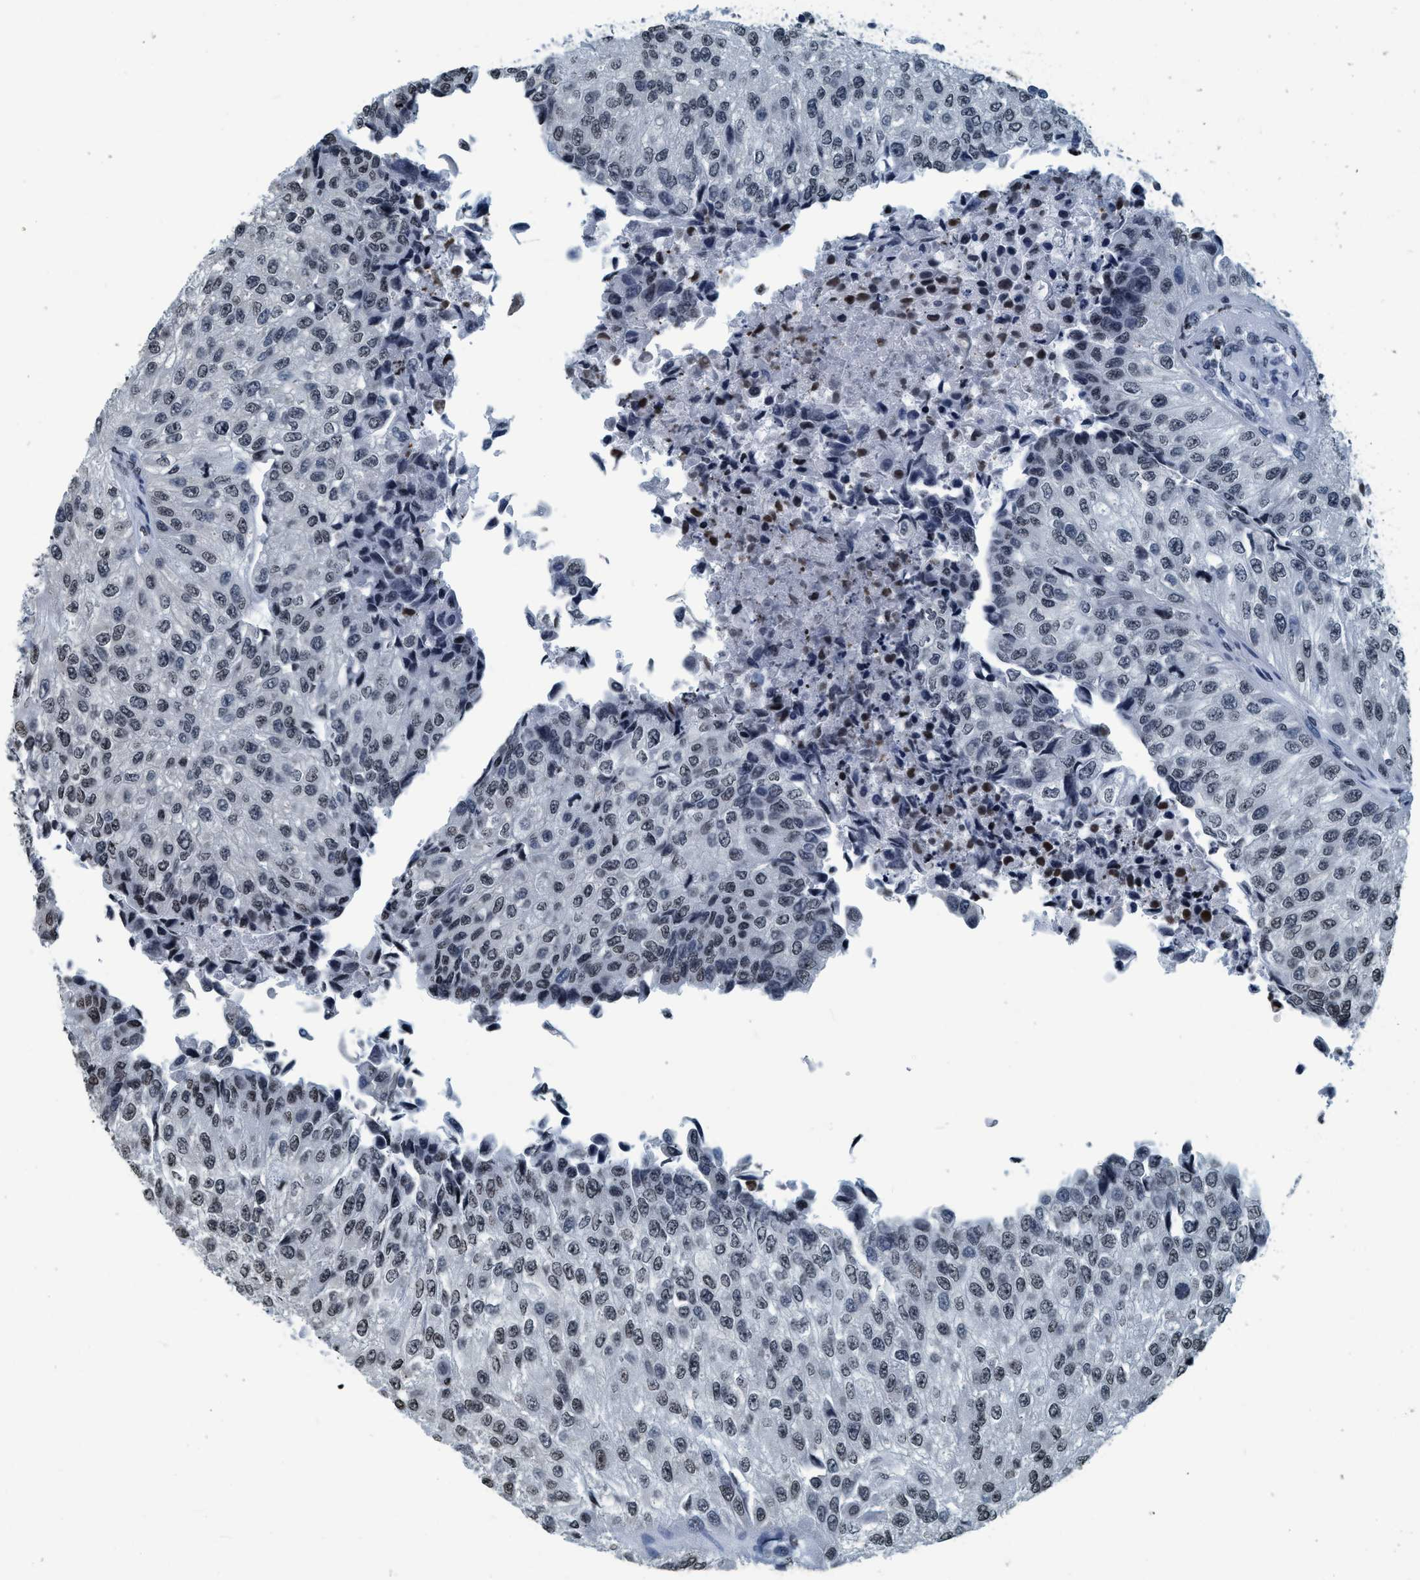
{"staining": {"intensity": "weak", "quantity": ">75%", "location": "nuclear"}, "tissue": "urothelial cancer", "cell_type": "Tumor cells", "image_type": "cancer", "snomed": [{"axis": "morphology", "description": "Urothelial carcinoma, High grade"}, {"axis": "topography", "description": "Kidney"}, {"axis": "topography", "description": "Urinary bladder"}], "caption": "Human urothelial cancer stained for a protein (brown) reveals weak nuclear positive expression in approximately >75% of tumor cells.", "gene": "CCNE2", "patient": {"sex": "male", "age": 77}}